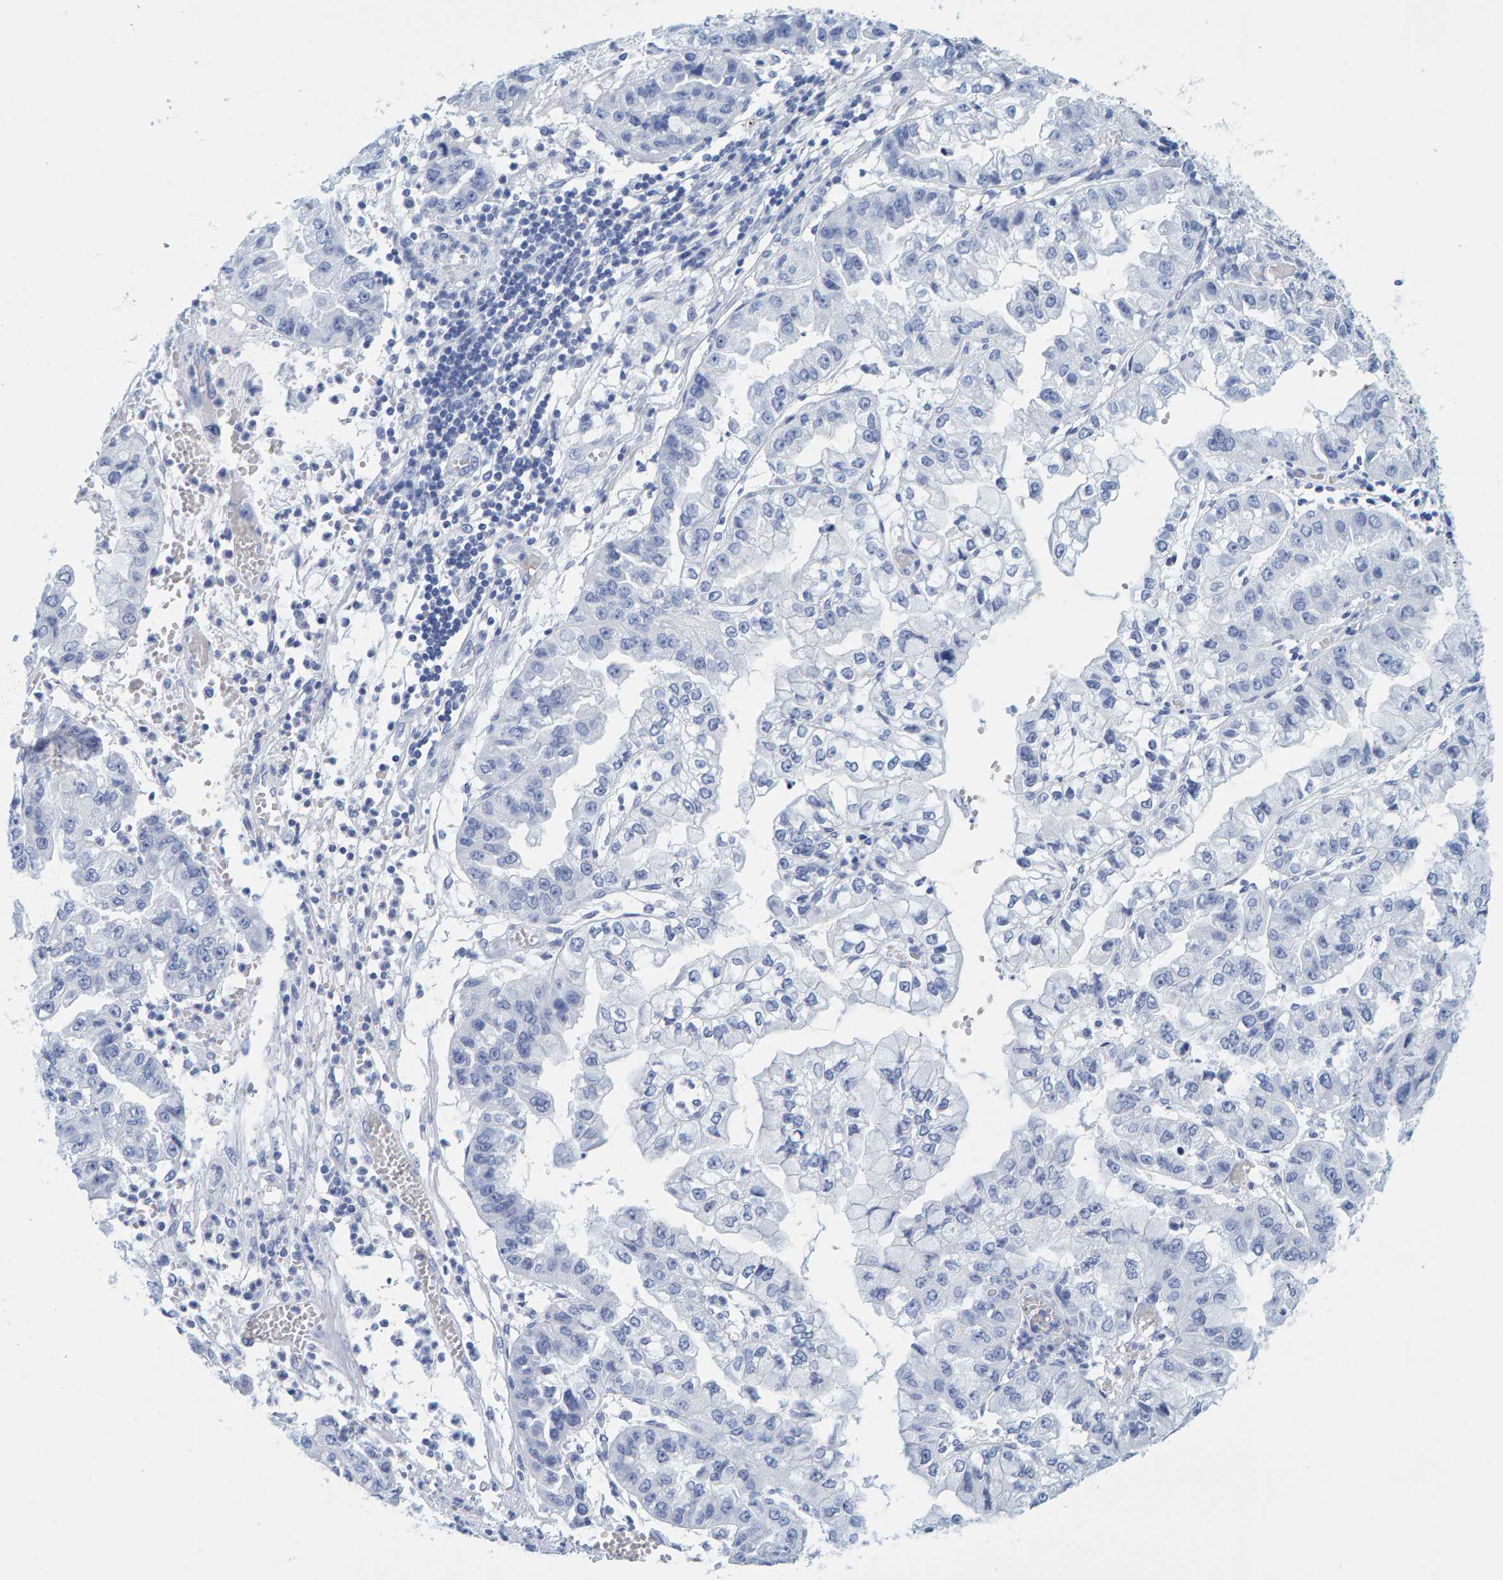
{"staining": {"intensity": "negative", "quantity": "none", "location": "none"}, "tissue": "liver cancer", "cell_type": "Tumor cells", "image_type": "cancer", "snomed": [{"axis": "morphology", "description": "Cholangiocarcinoma"}, {"axis": "topography", "description": "Liver"}], "caption": "Image shows no protein positivity in tumor cells of cholangiocarcinoma (liver) tissue.", "gene": "SFTPC", "patient": {"sex": "female", "age": 79}}